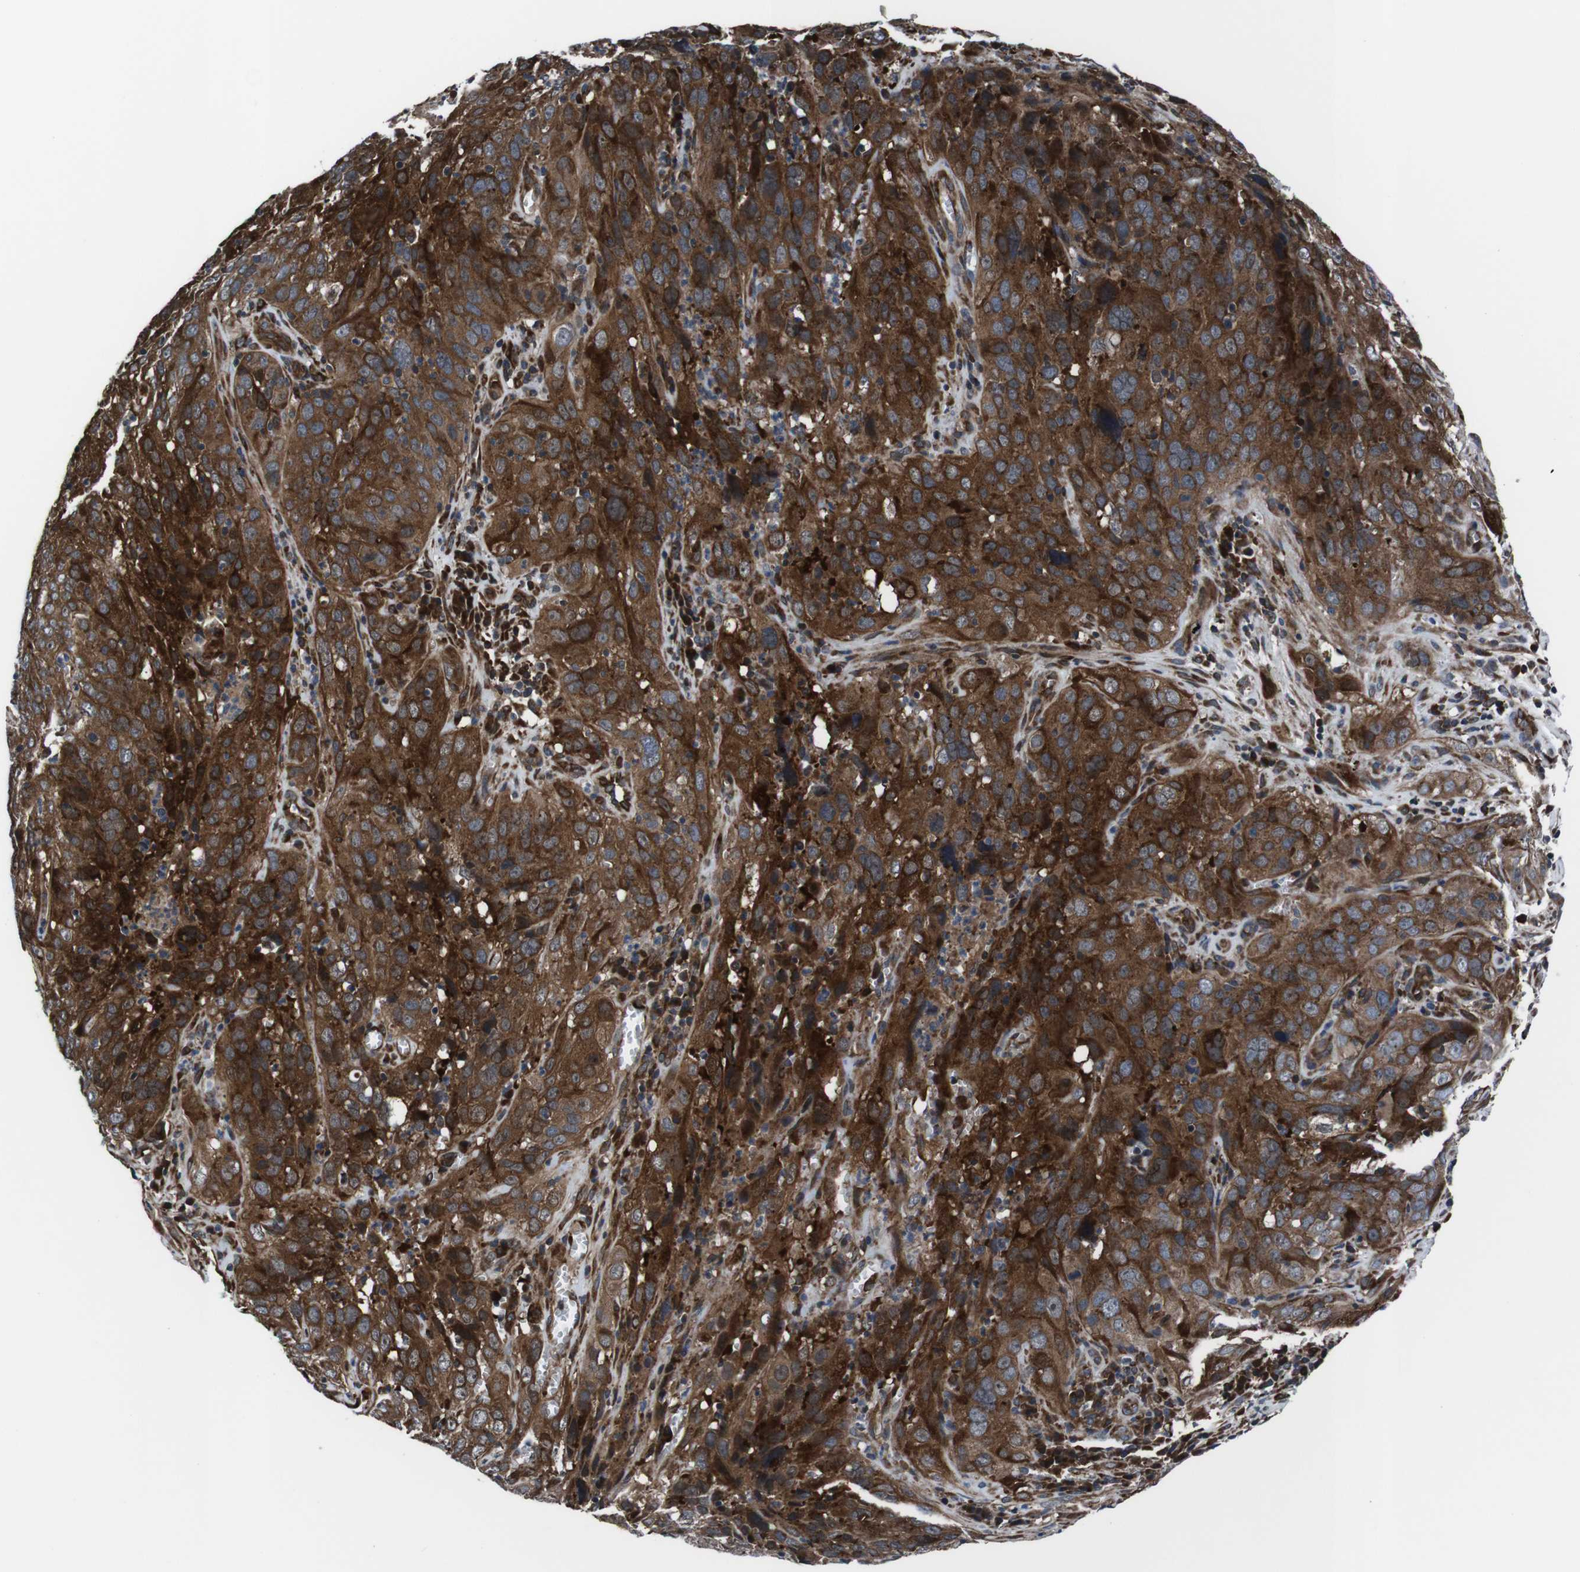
{"staining": {"intensity": "strong", "quantity": ">75%", "location": "cytoplasmic/membranous"}, "tissue": "cervical cancer", "cell_type": "Tumor cells", "image_type": "cancer", "snomed": [{"axis": "morphology", "description": "Squamous cell carcinoma, NOS"}, {"axis": "topography", "description": "Cervix"}], "caption": "Immunohistochemistry (IHC) histopathology image of neoplastic tissue: human cervical cancer stained using immunohistochemistry (IHC) exhibits high levels of strong protein expression localized specifically in the cytoplasmic/membranous of tumor cells, appearing as a cytoplasmic/membranous brown color.", "gene": "EIF4A2", "patient": {"sex": "female", "age": 32}}